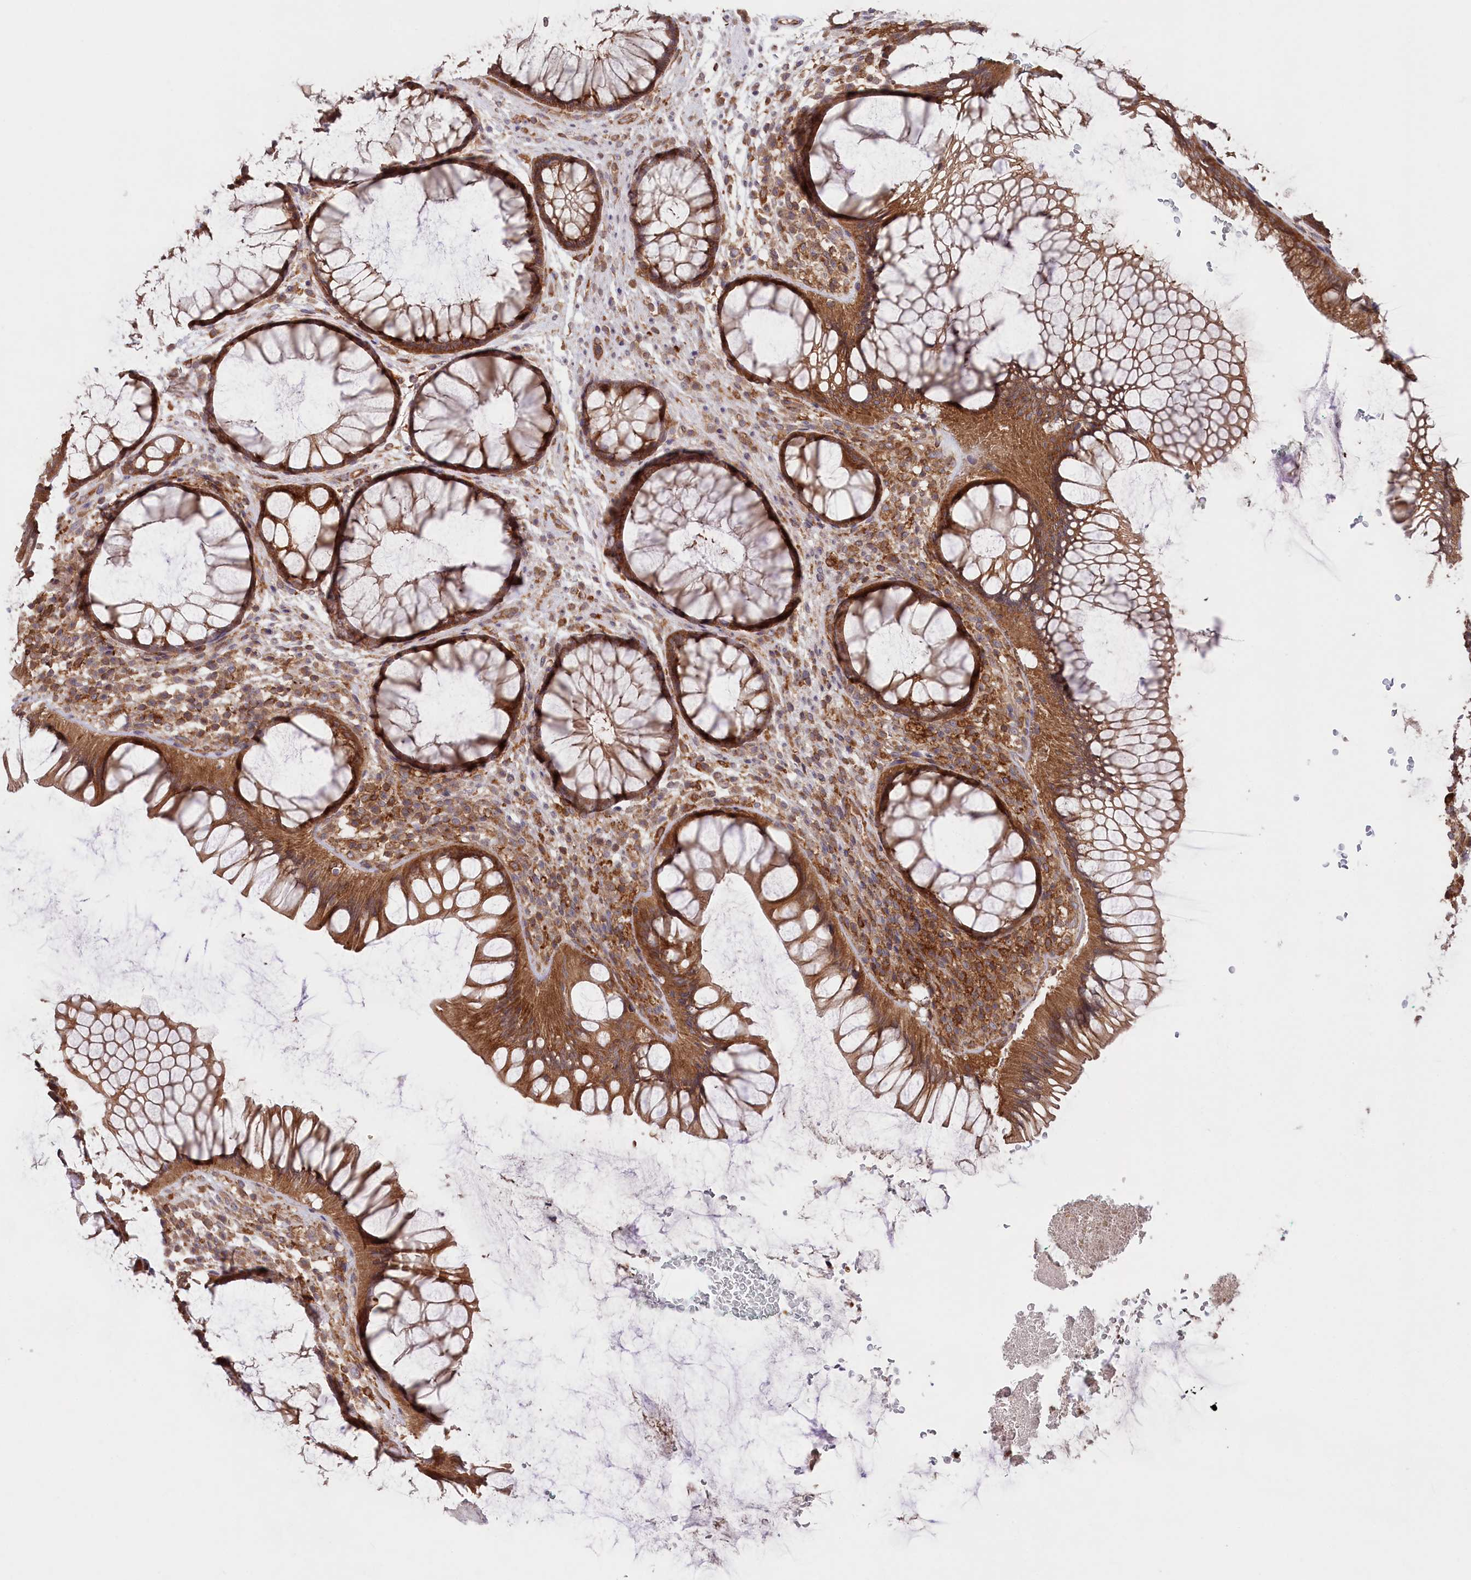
{"staining": {"intensity": "moderate", "quantity": ">75%", "location": "cytoplasmic/membranous"}, "tissue": "rectum", "cell_type": "Glandular cells", "image_type": "normal", "snomed": [{"axis": "morphology", "description": "Normal tissue, NOS"}, {"axis": "topography", "description": "Rectum"}], "caption": "This photomicrograph displays IHC staining of benign rectum, with medium moderate cytoplasmic/membranous expression in approximately >75% of glandular cells.", "gene": "PPP1R21", "patient": {"sex": "male", "age": 51}}